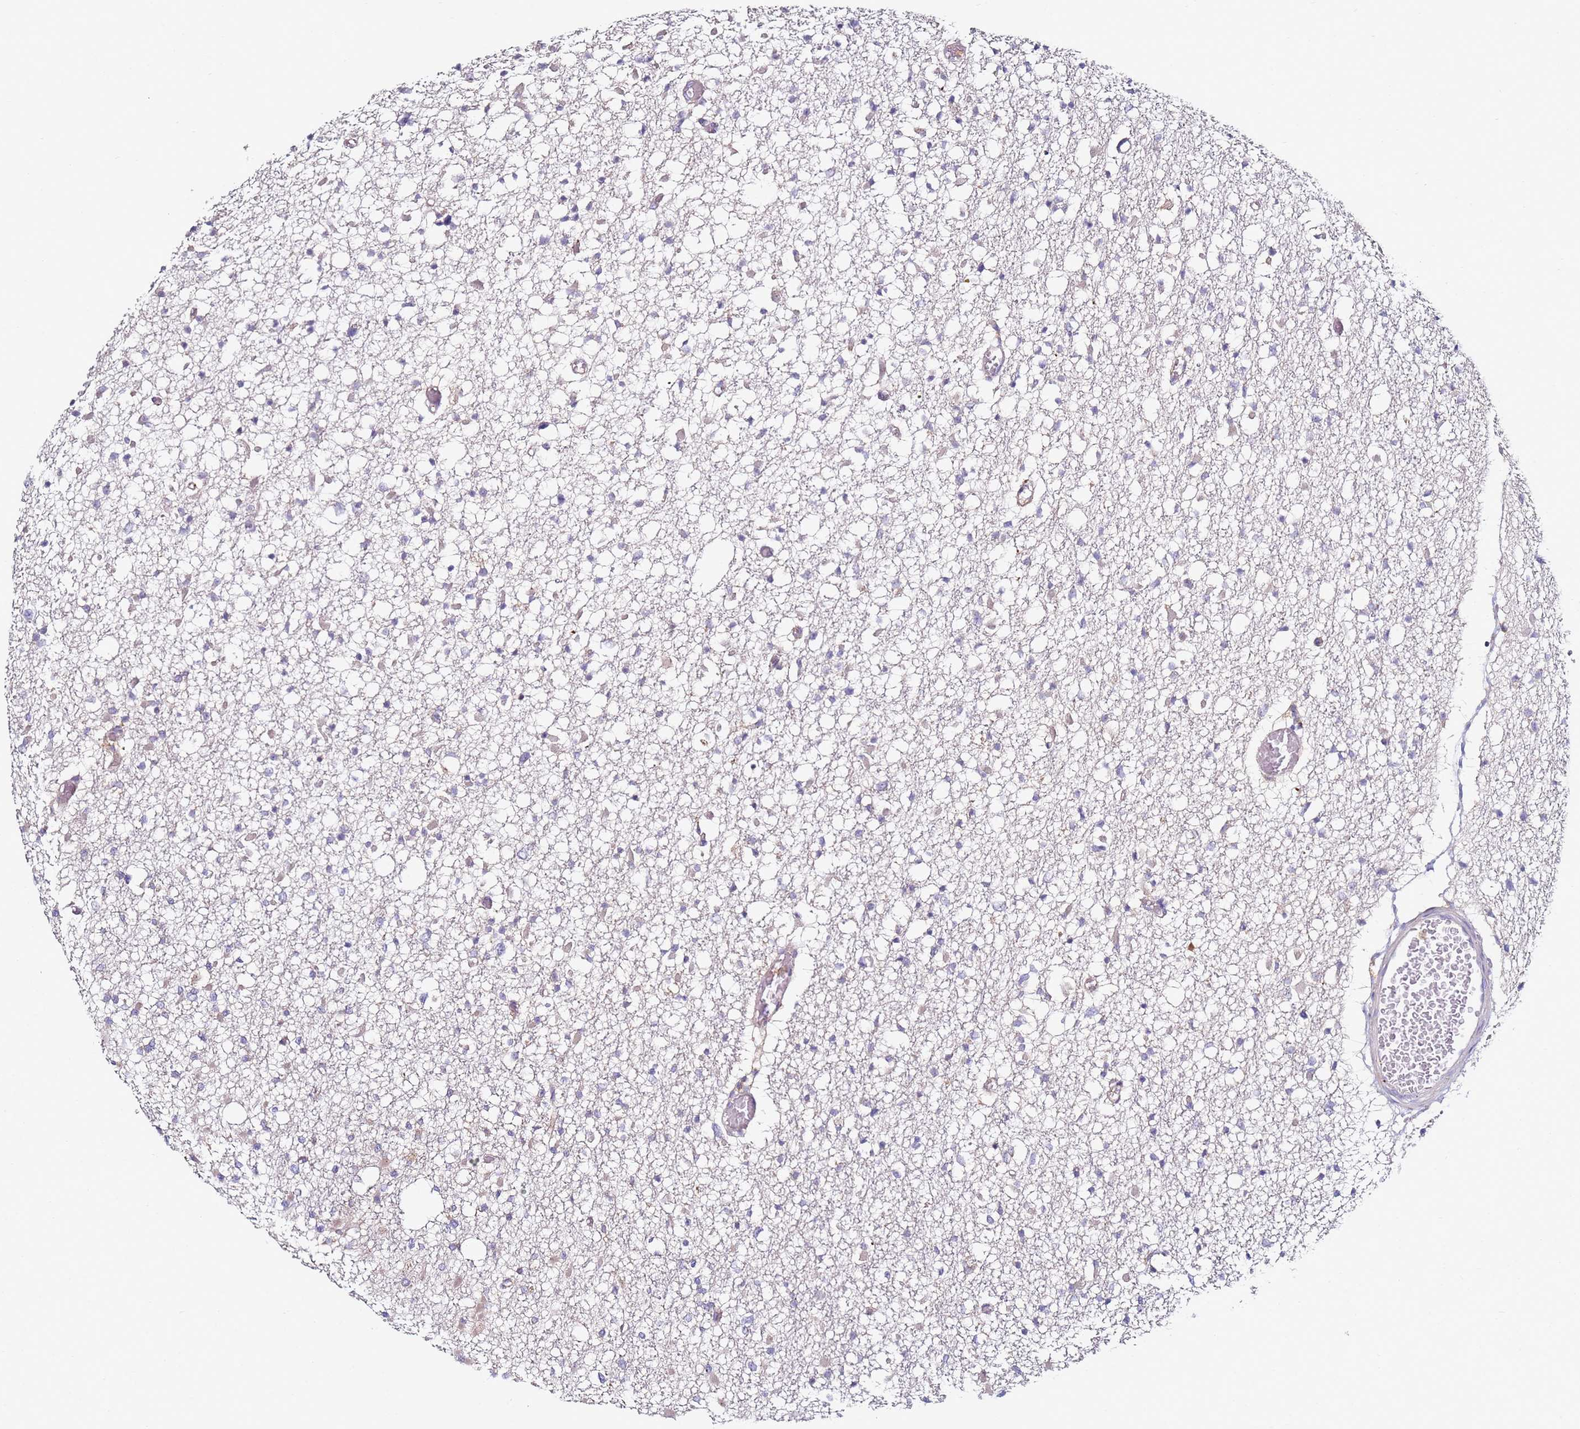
{"staining": {"intensity": "negative", "quantity": "none", "location": "none"}, "tissue": "glioma", "cell_type": "Tumor cells", "image_type": "cancer", "snomed": [{"axis": "morphology", "description": "Glioma, malignant, Low grade"}, {"axis": "topography", "description": "Brain"}], "caption": "Histopathology image shows no protein positivity in tumor cells of glioma tissue.", "gene": "CNOT9", "patient": {"sex": "female", "age": 22}}